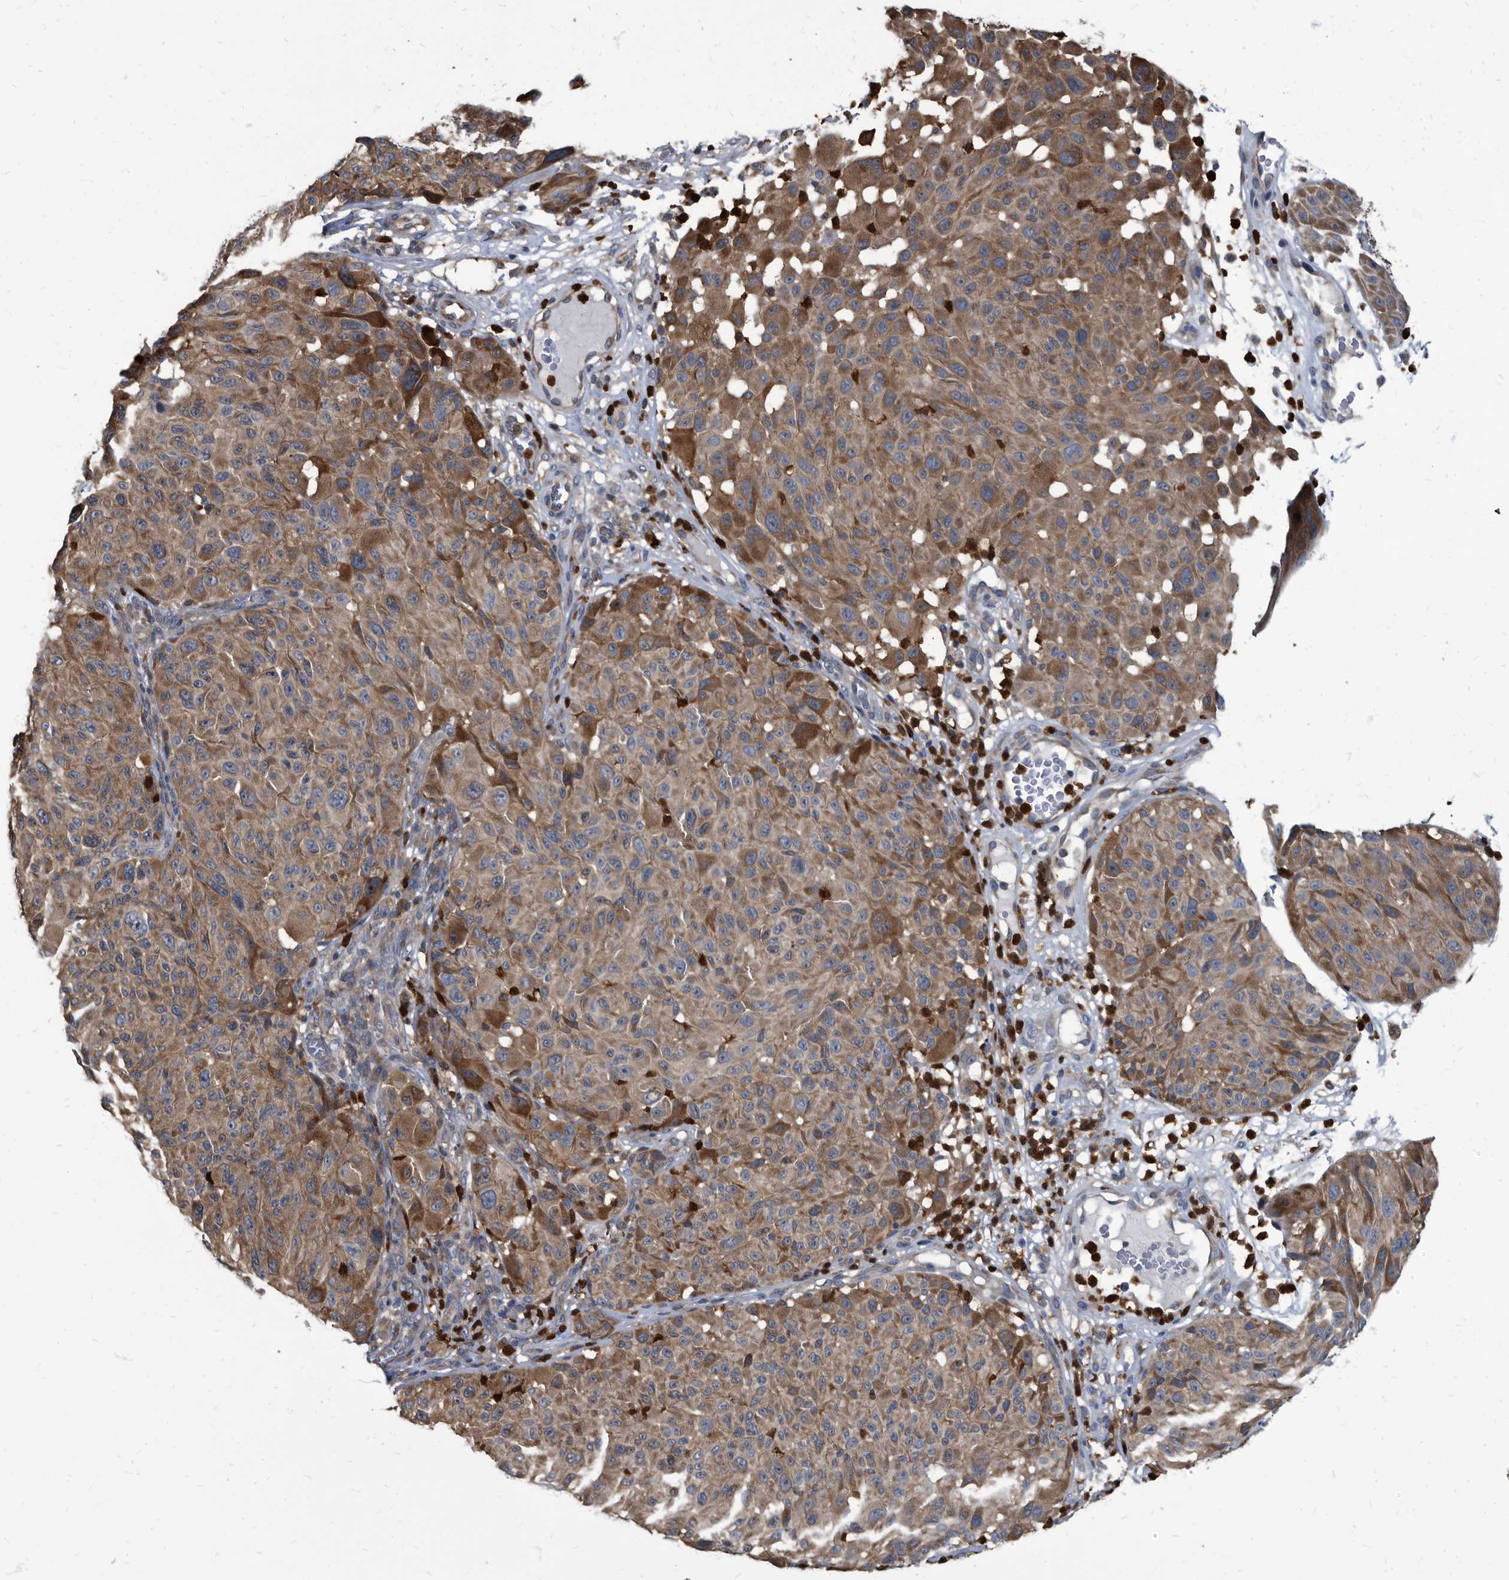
{"staining": {"intensity": "moderate", "quantity": ">75%", "location": "cytoplasmic/membranous"}, "tissue": "melanoma", "cell_type": "Tumor cells", "image_type": "cancer", "snomed": [{"axis": "morphology", "description": "Malignant melanoma, NOS"}, {"axis": "topography", "description": "Skin"}], "caption": "Human melanoma stained for a protein (brown) demonstrates moderate cytoplasmic/membranous positive expression in about >75% of tumor cells.", "gene": "CDV3", "patient": {"sex": "male", "age": 83}}